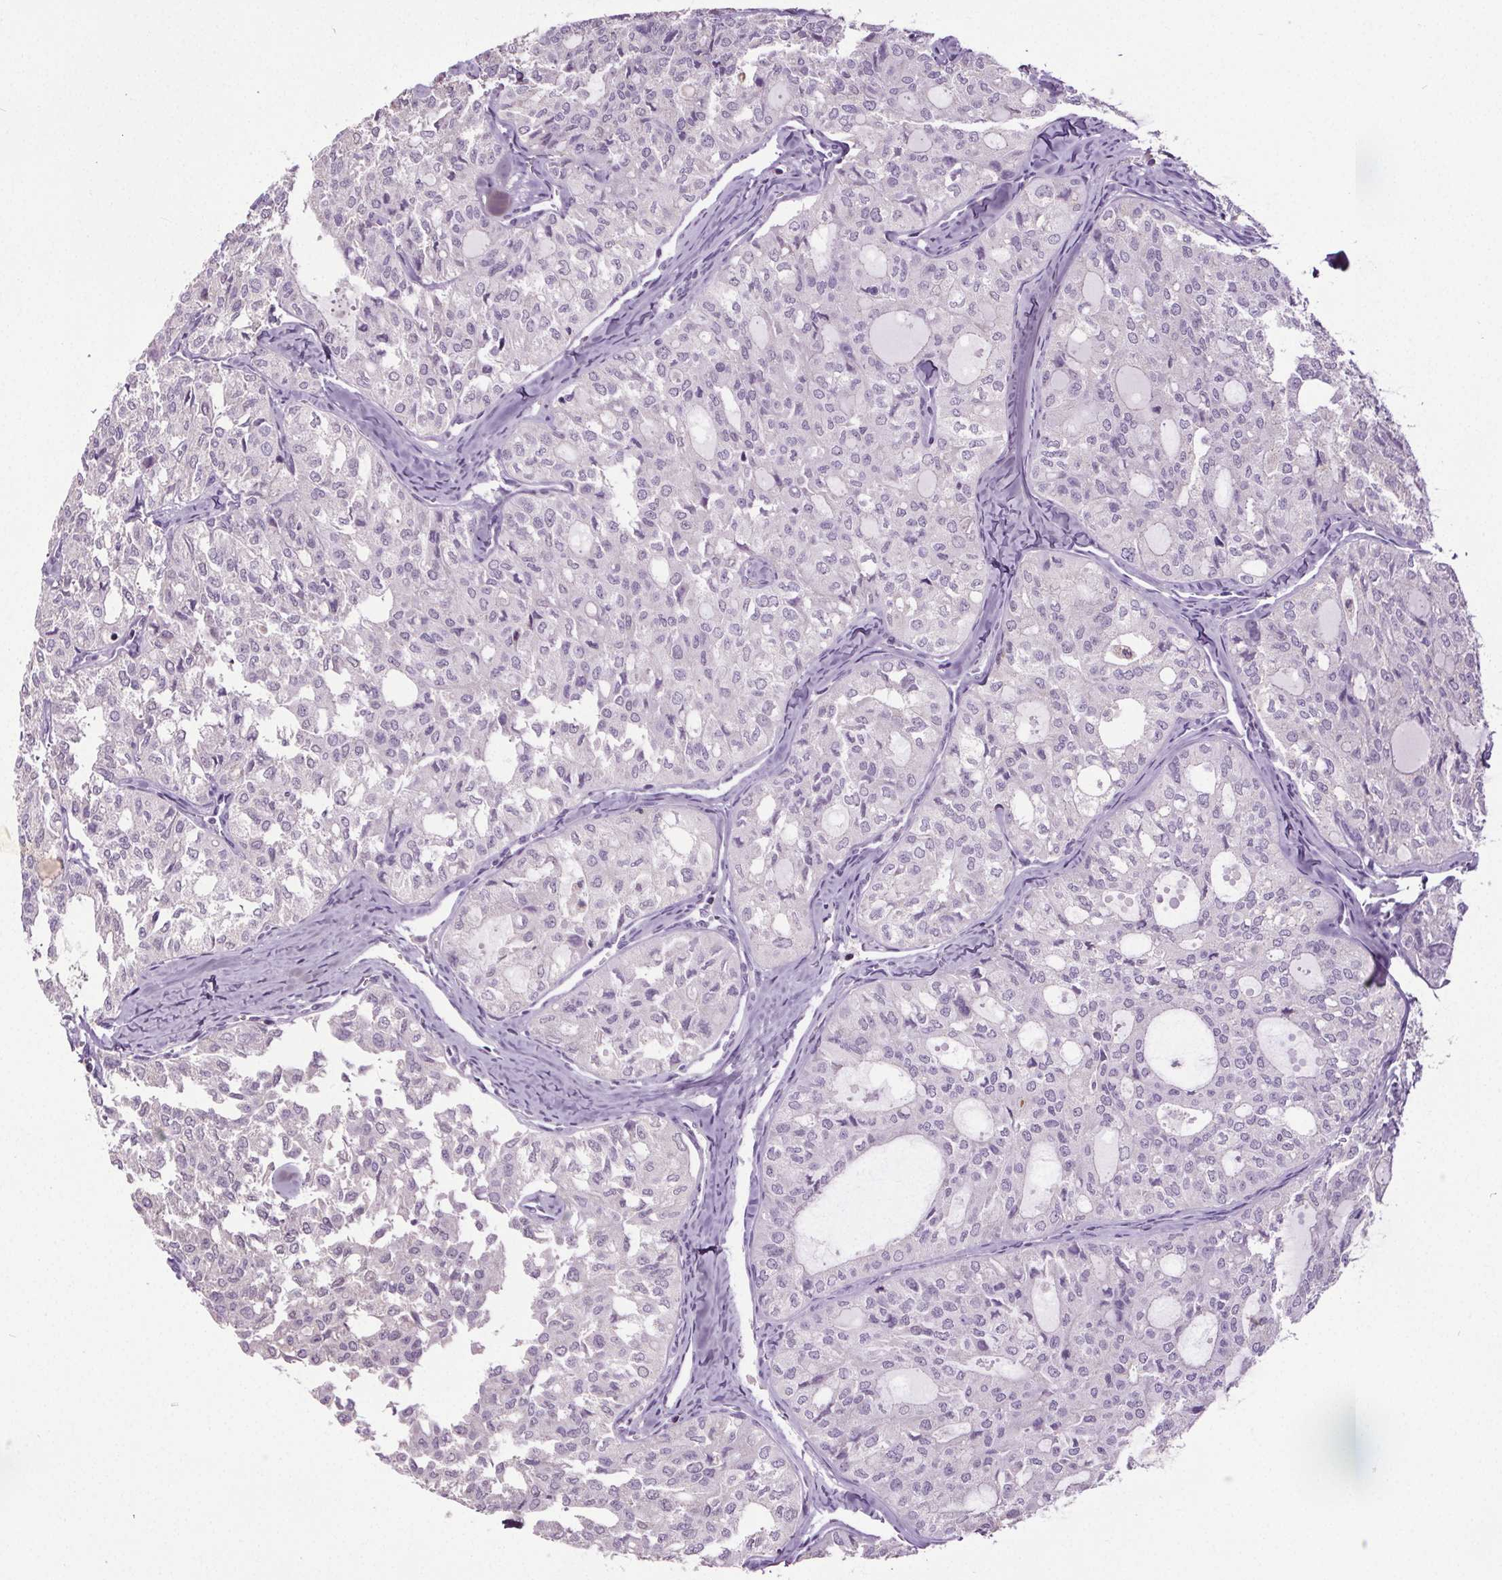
{"staining": {"intensity": "negative", "quantity": "none", "location": "none"}, "tissue": "thyroid cancer", "cell_type": "Tumor cells", "image_type": "cancer", "snomed": [{"axis": "morphology", "description": "Follicular adenoma carcinoma, NOS"}, {"axis": "topography", "description": "Thyroid gland"}], "caption": "Tumor cells are negative for protein expression in human thyroid cancer (follicular adenoma carcinoma).", "gene": "GPIHBP1", "patient": {"sex": "male", "age": 75}}